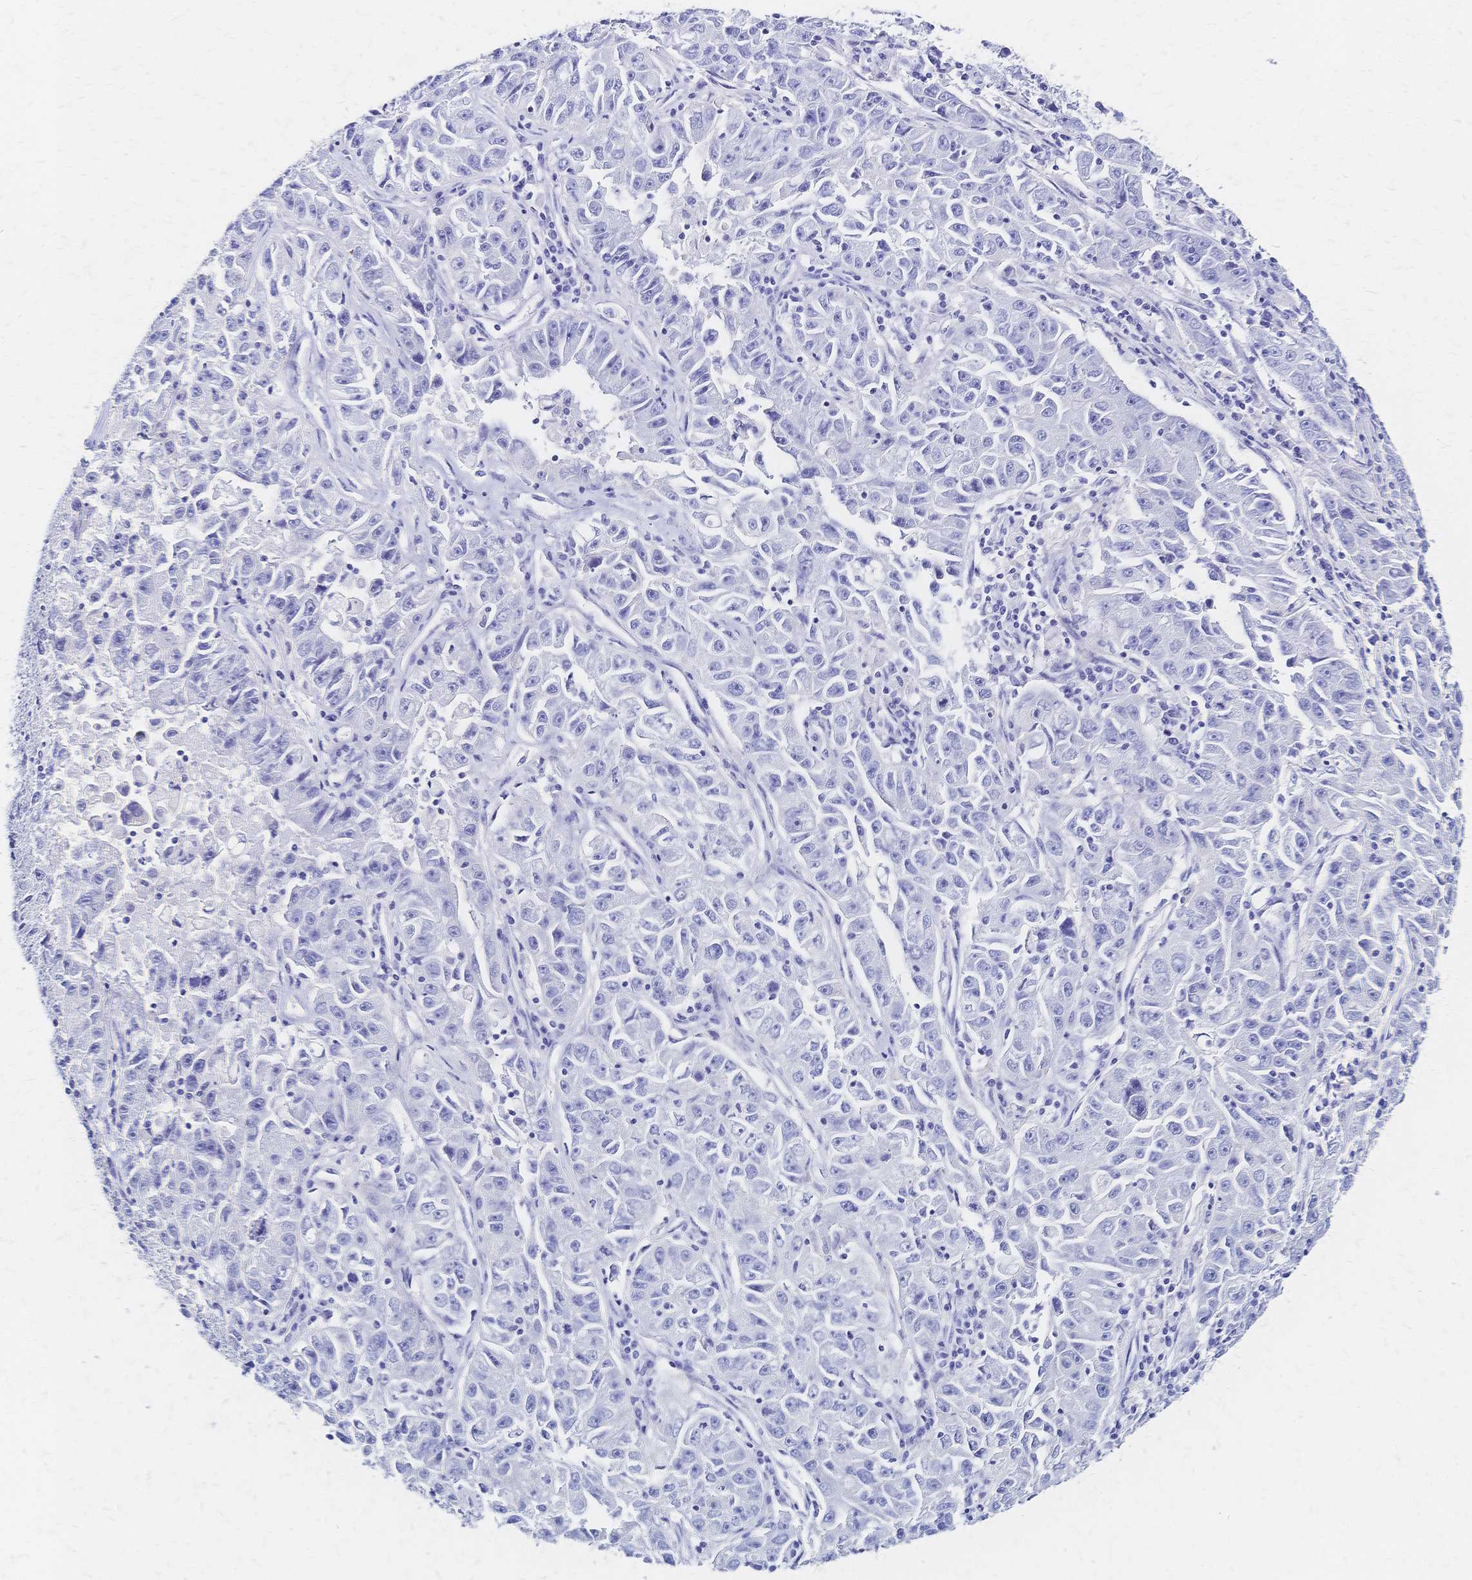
{"staining": {"intensity": "negative", "quantity": "none", "location": "none"}, "tissue": "lung cancer", "cell_type": "Tumor cells", "image_type": "cancer", "snomed": [{"axis": "morphology", "description": "Normal morphology"}, {"axis": "morphology", "description": "Adenocarcinoma, NOS"}, {"axis": "topography", "description": "Lymph node"}, {"axis": "topography", "description": "Lung"}], "caption": "There is no significant expression in tumor cells of lung cancer.", "gene": "SLC5A1", "patient": {"sex": "female", "age": 57}}